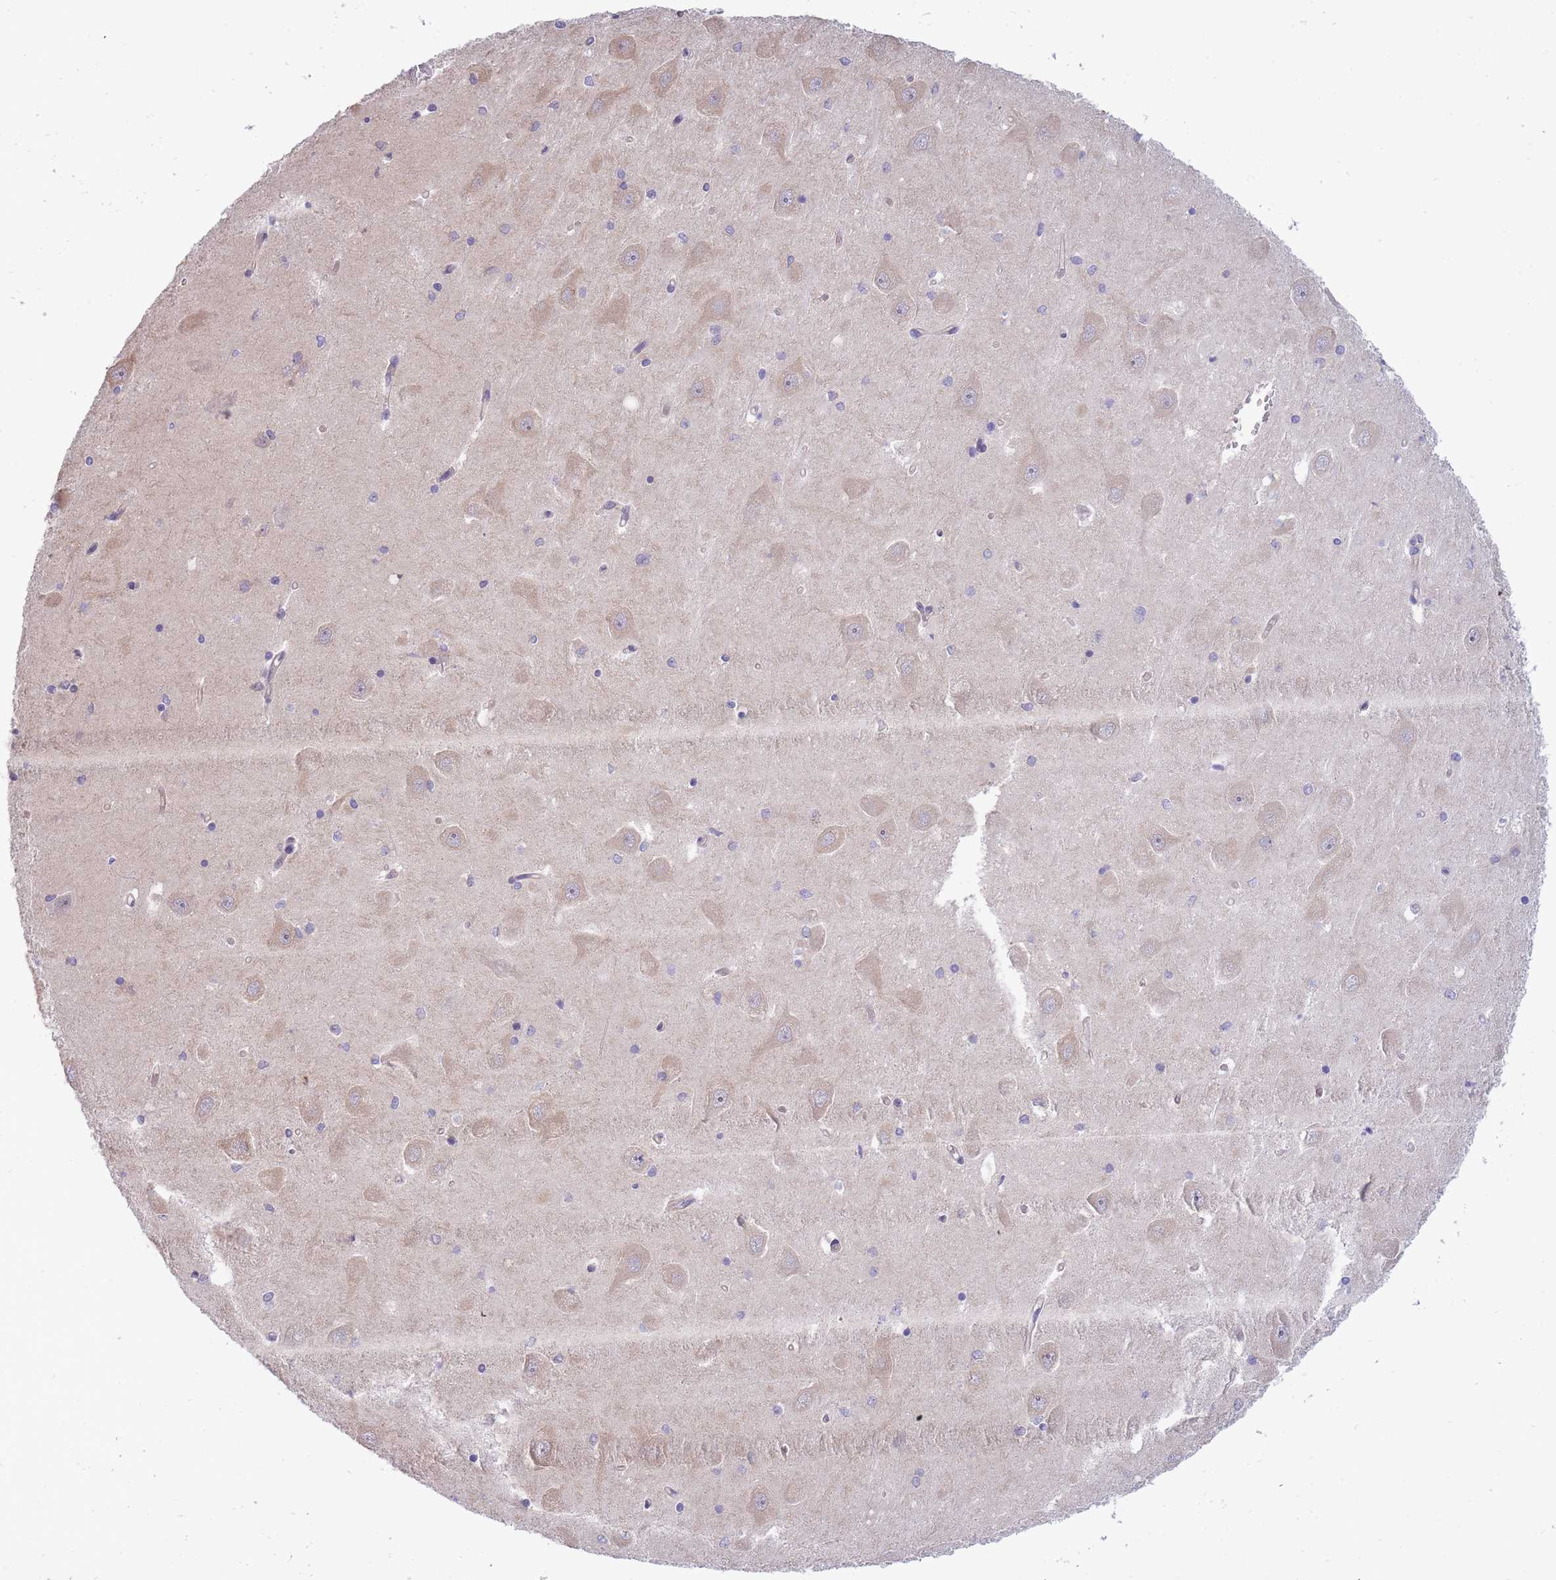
{"staining": {"intensity": "negative", "quantity": "none", "location": "none"}, "tissue": "hippocampus", "cell_type": "Glial cells", "image_type": "normal", "snomed": [{"axis": "morphology", "description": "Normal tissue, NOS"}, {"axis": "topography", "description": "Hippocampus"}], "caption": "Photomicrograph shows no significant protein positivity in glial cells of unremarkable hippocampus. (DAB (3,3'-diaminobenzidine) immunohistochemistry (IHC), high magnification).", "gene": "SMC6", "patient": {"sex": "male", "age": 45}}